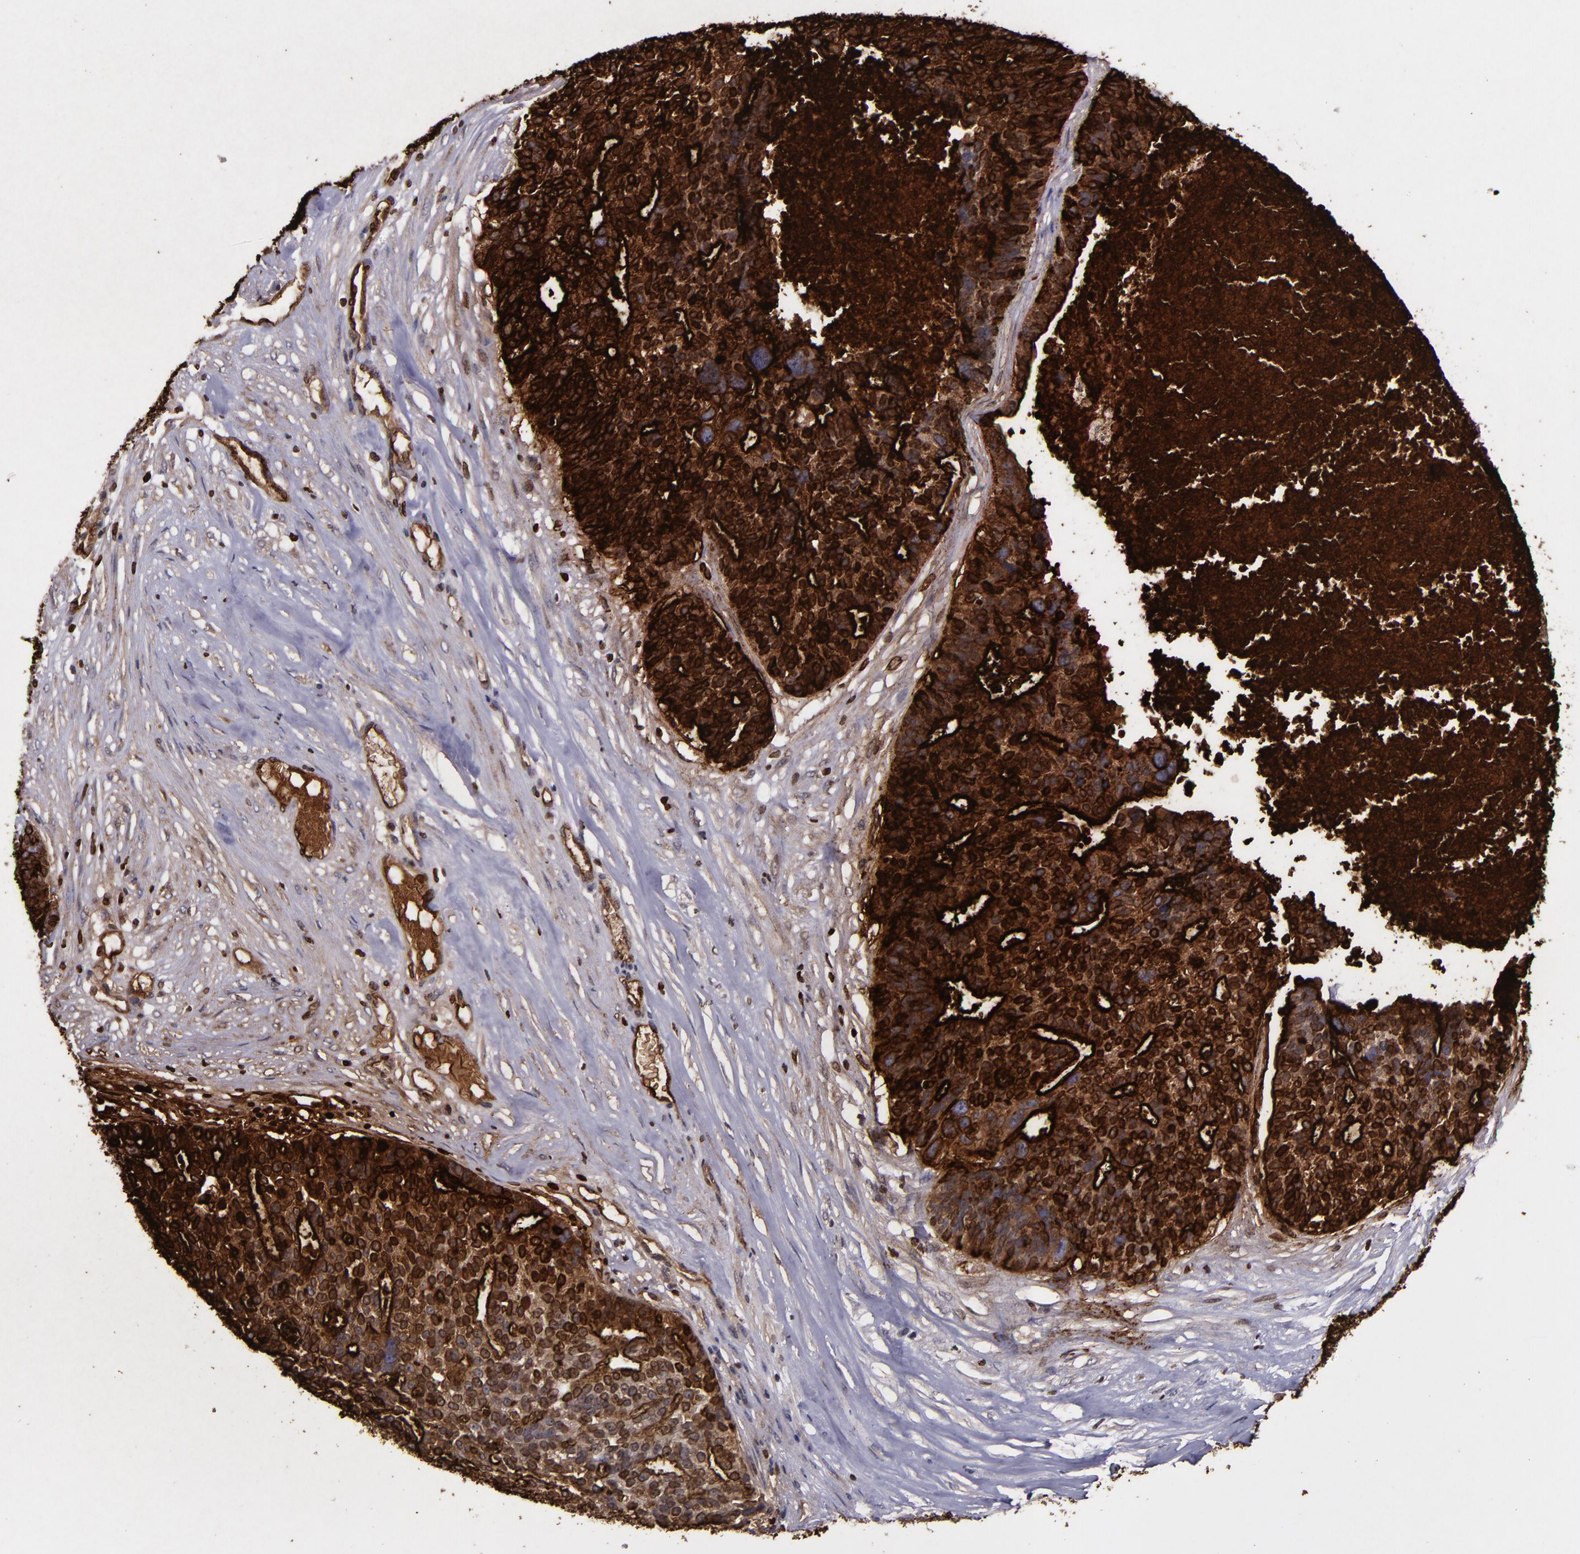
{"staining": {"intensity": "strong", "quantity": ">75%", "location": "cytoplasmic/membranous,nuclear"}, "tissue": "ovarian cancer", "cell_type": "Tumor cells", "image_type": "cancer", "snomed": [{"axis": "morphology", "description": "Cystadenocarcinoma, serous, NOS"}, {"axis": "topography", "description": "Ovary"}], "caption": "Protein staining by immunohistochemistry (IHC) exhibits strong cytoplasmic/membranous and nuclear expression in approximately >75% of tumor cells in ovarian serous cystadenocarcinoma.", "gene": "MFGE8", "patient": {"sex": "female", "age": 59}}